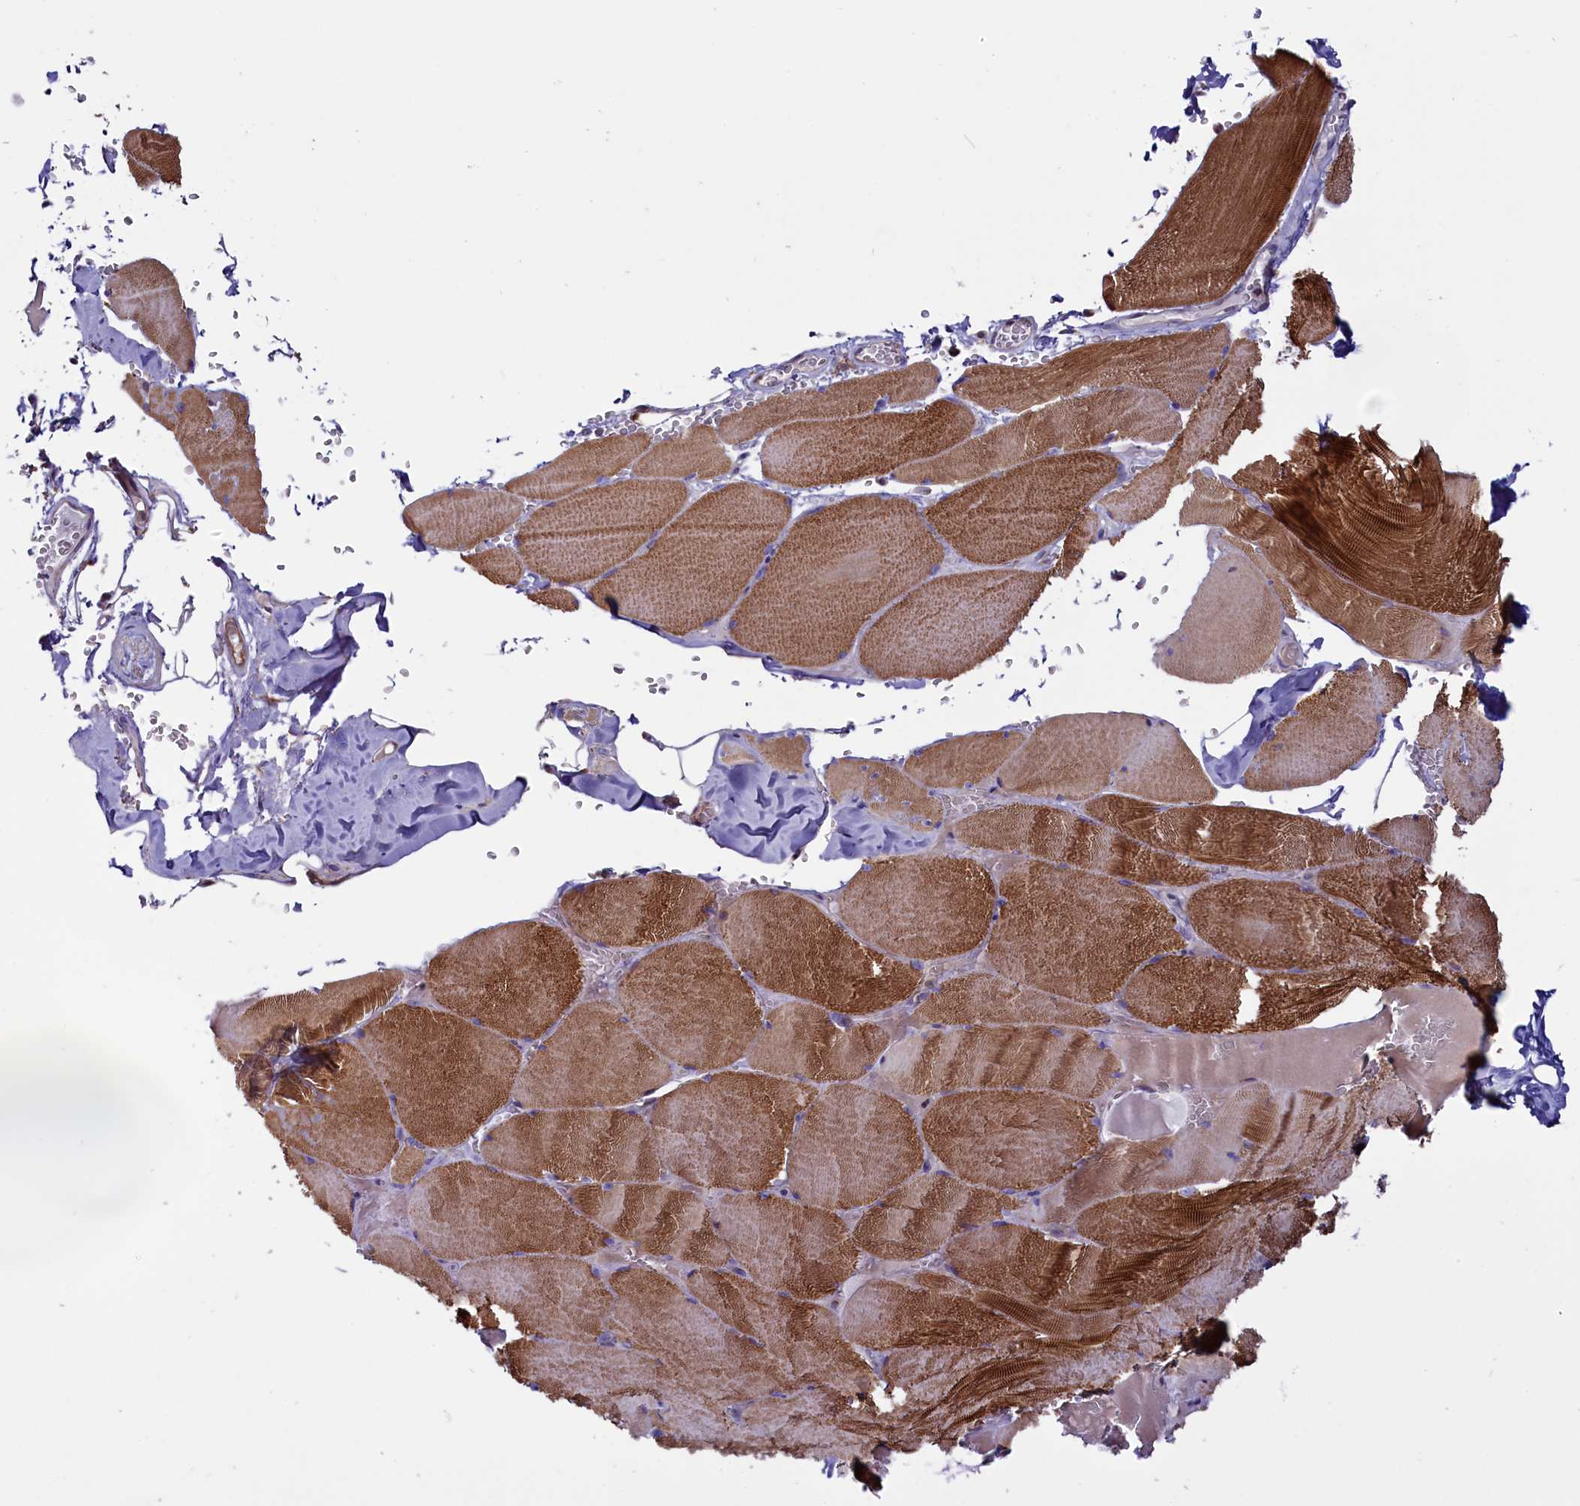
{"staining": {"intensity": "moderate", "quantity": ">75%", "location": "cytoplasmic/membranous"}, "tissue": "skeletal muscle", "cell_type": "Myocytes", "image_type": "normal", "snomed": [{"axis": "morphology", "description": "Normal tissue, NOS"}, {"axis": "topography", "description": "Skeletal muscle"}, {"axis": "topography", "description": "Head-Neck"}], "caption": "Brown immunohistochemical staining in unremarkable human skeletal muscle exhibits moderate cytoplasmic/membranous positivity in approximately >75% of myocytes.", "gene": "PDILT", "patient": {"sex": "male", "age": 66}}